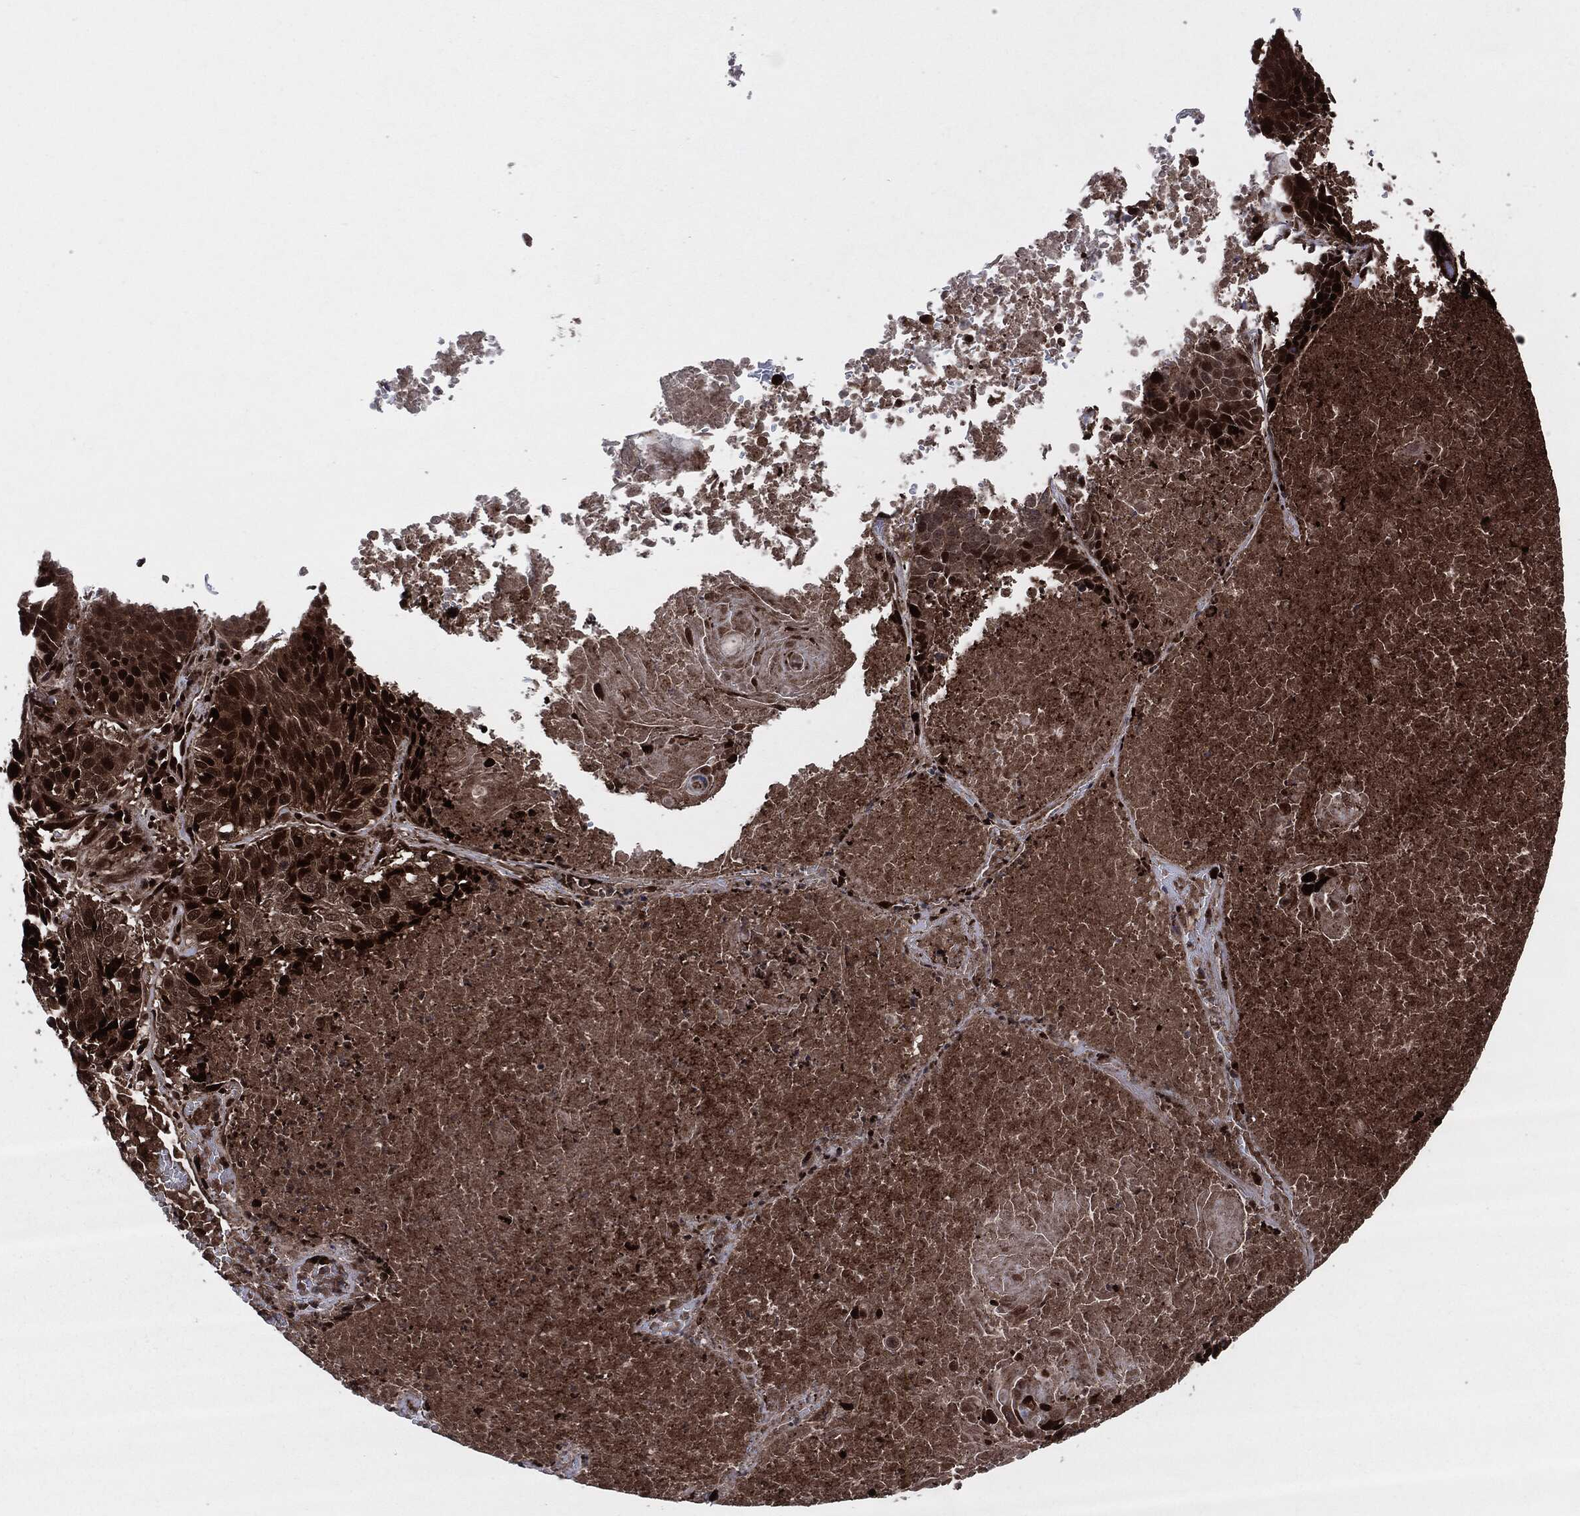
{"staining": {"intensity": "strong", "quantity": "25%-75%", "location": "cytoplasmic/membranous,nuclear"}, "tissue": "lung cancer", "cell_type": "Tumor cells", "image_type": "cancer", "snomed": [{"axis": "morphology", "description": "Squamous cell carcinoma, NOS"}, {"axis": "topography", "description": "Lung"}], "caption": "Strong cytoplasmic/membranous and nuclear staining is present in approximately 25%-75% of tumor cells in squamous cell carcinoma (lung).", "gene": "YWHAB", "patient": {"sex": "male", "age": 64}}